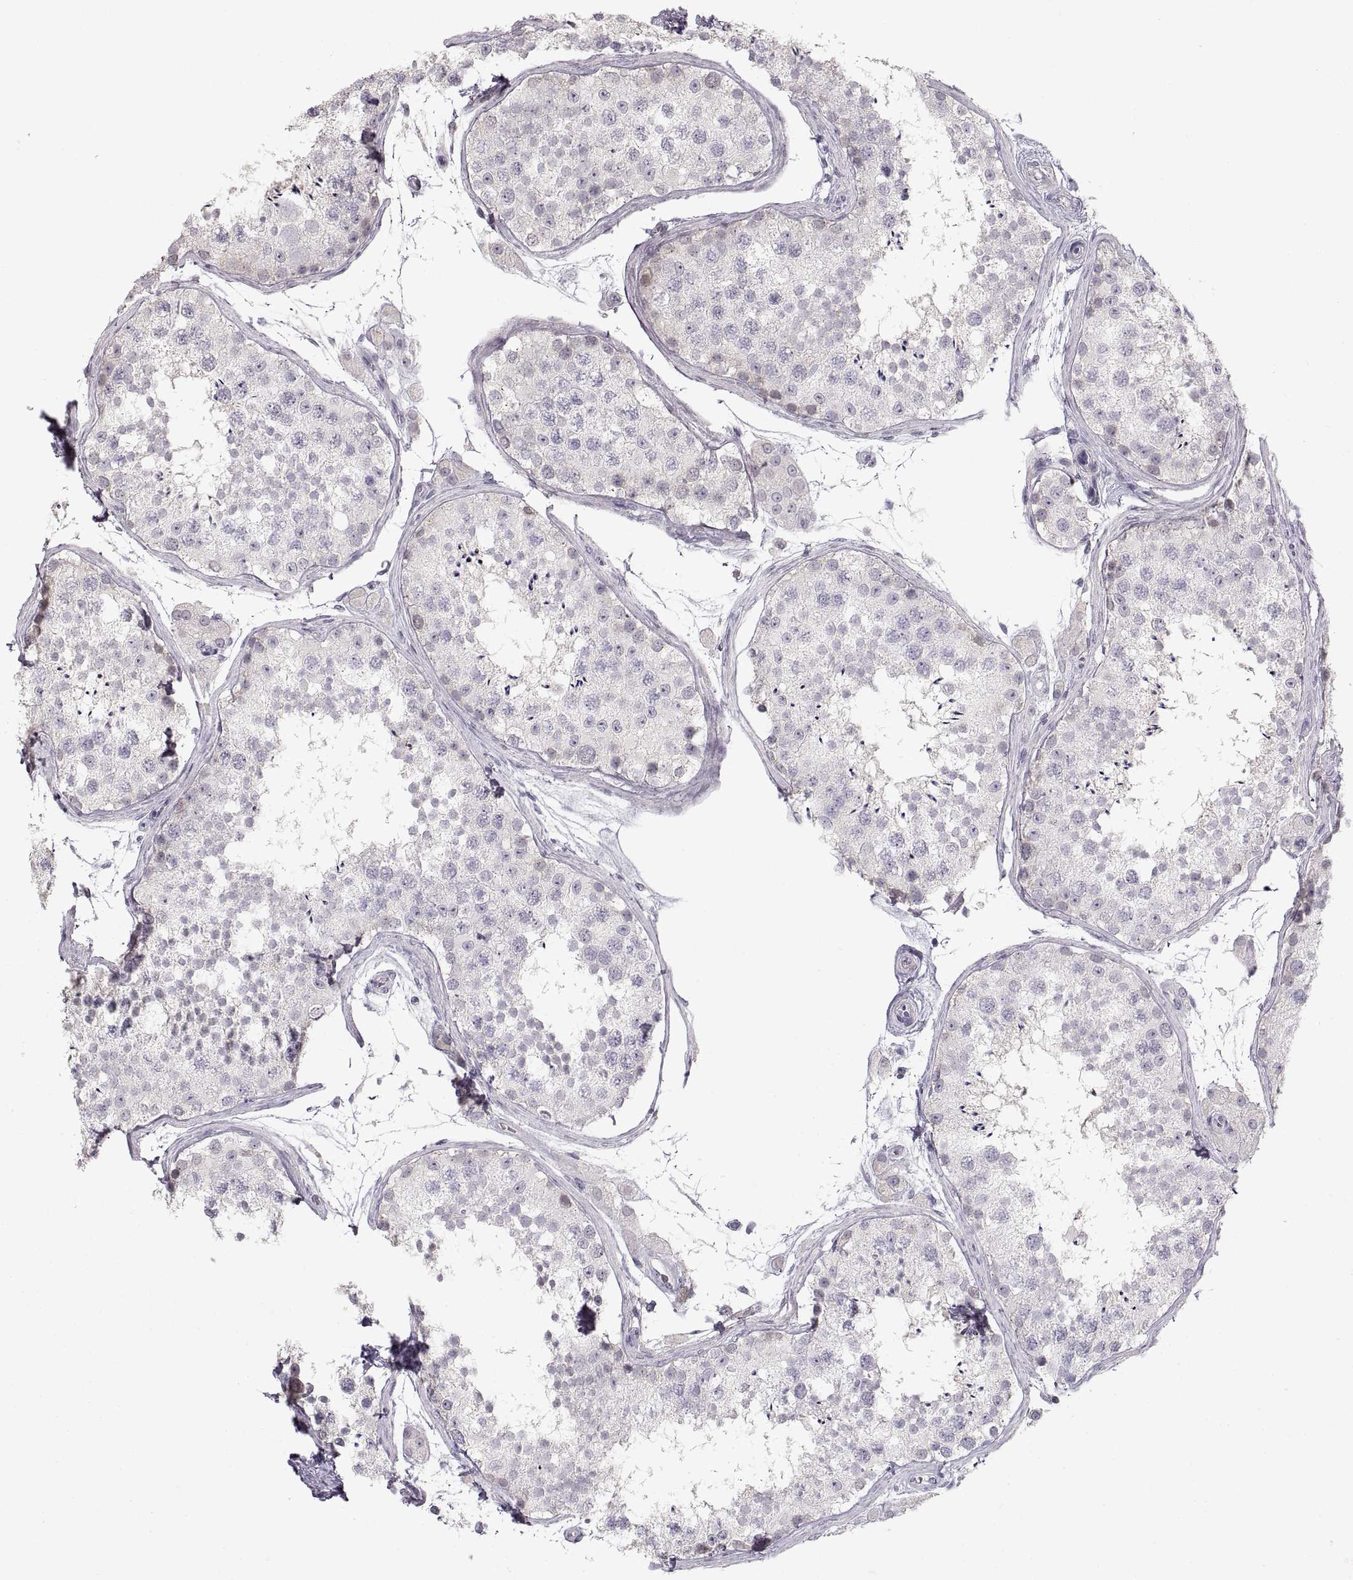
{"staining": {"intensity": "negative", "quantity": "none", "location": "none"}, "tissue": "testis", "cell_type": "Cells in seminiferous ducts", "image_type": "normal", "snomed": [{"axis": "morphology", "description": "Normal tissue, NOS"}, {"axis": "topography", "description": "Testis"}], "caption": "High magnification brightfield microscopy of unremarkable testis stained with DAB (3,3'-diaminobenzidine) (brown) and counterstained with hematoxylin (blue): cells in seminiferous ducts show no significant positivity.", "gene": "PCSK2", "patient": {"sex": "male", "age": 41}}